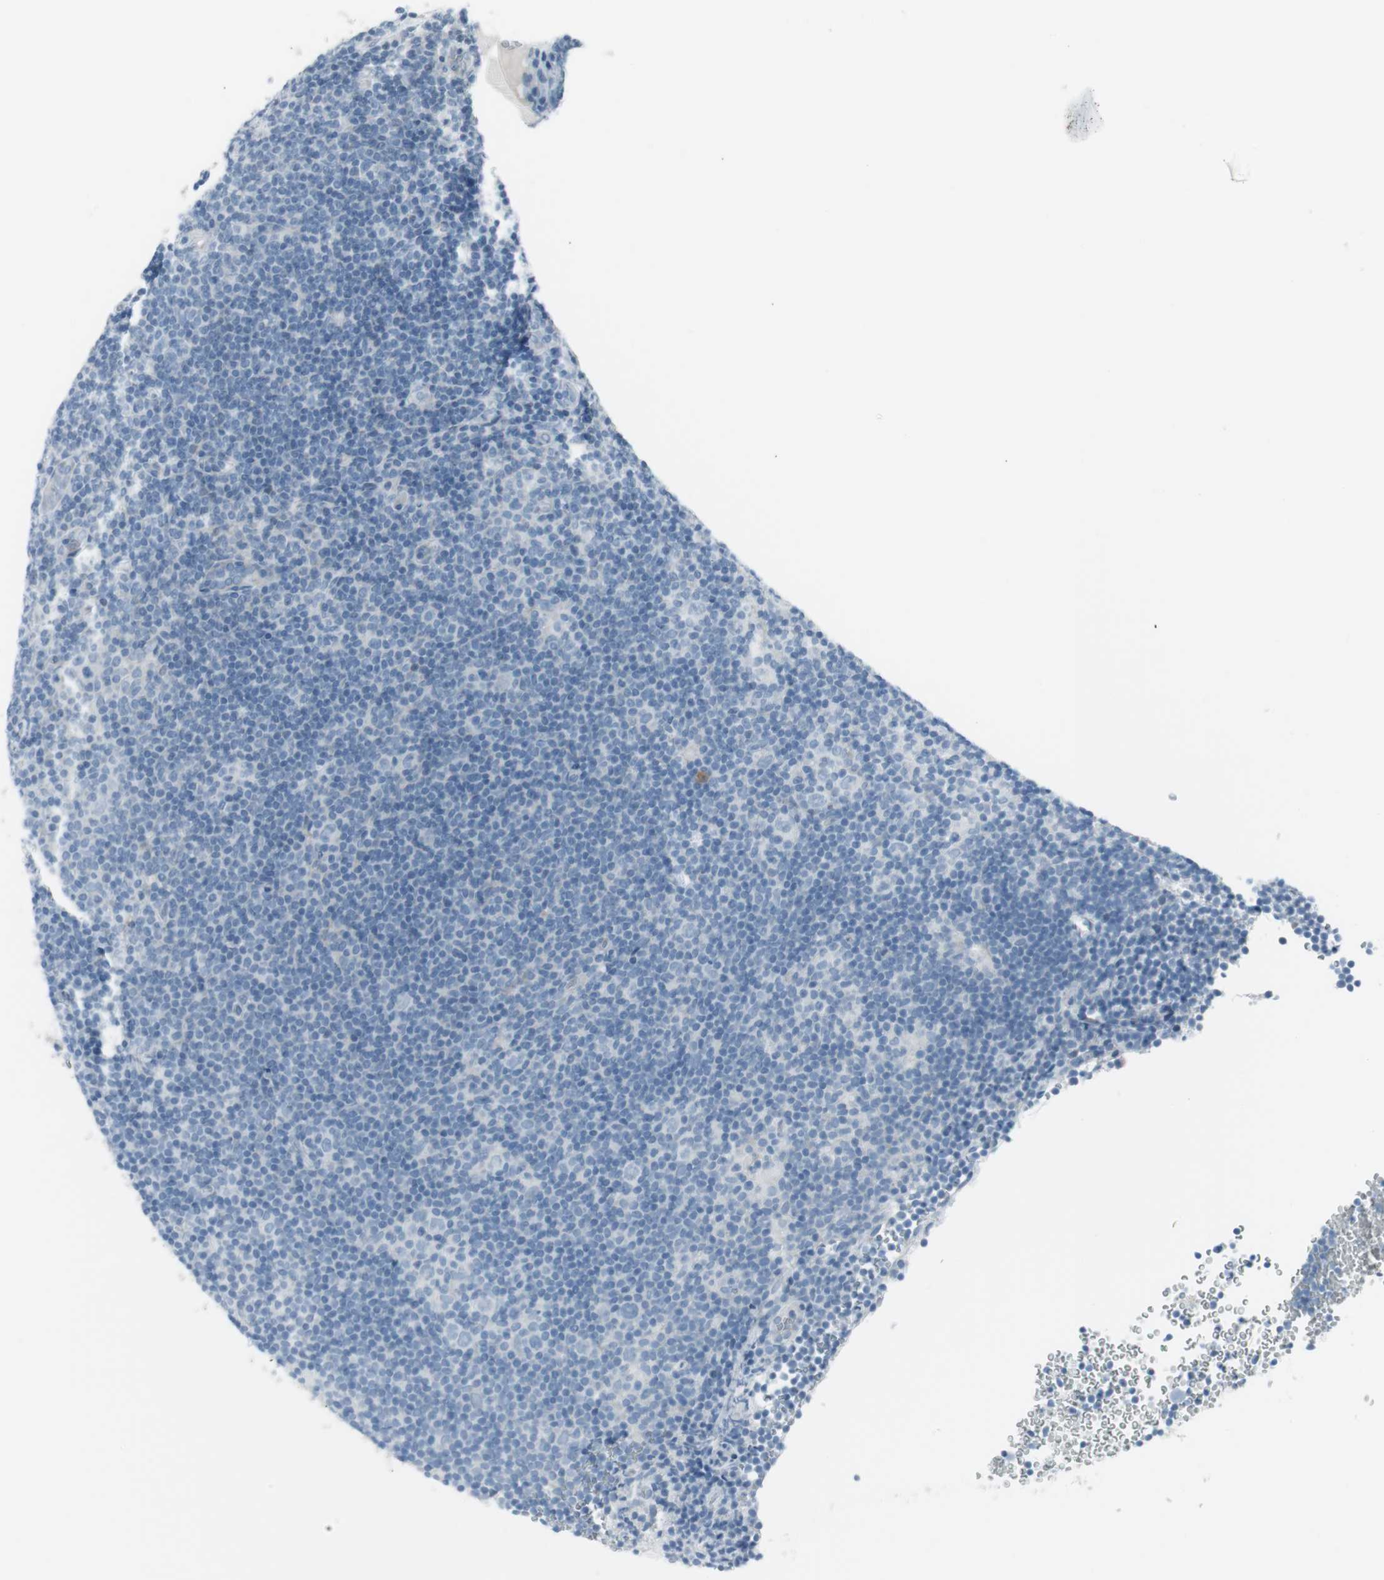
{"staining": {"intensity": "negative", "quantity": "none", "location": "none"}, "tissue": "lymphoma", "cell_type": "Tumor cells", "image_type": "cancer", "snomed": [{"axis": "morphology", "description": "Hodgkin's disease, NOS"}, {"axis": "topography", "description": "Lymph node"}], "caption": "Tumor cells show no significant expression in lymphoma.", "gene": "AGR2", "patient": {"sex": "female", "age": 57}}